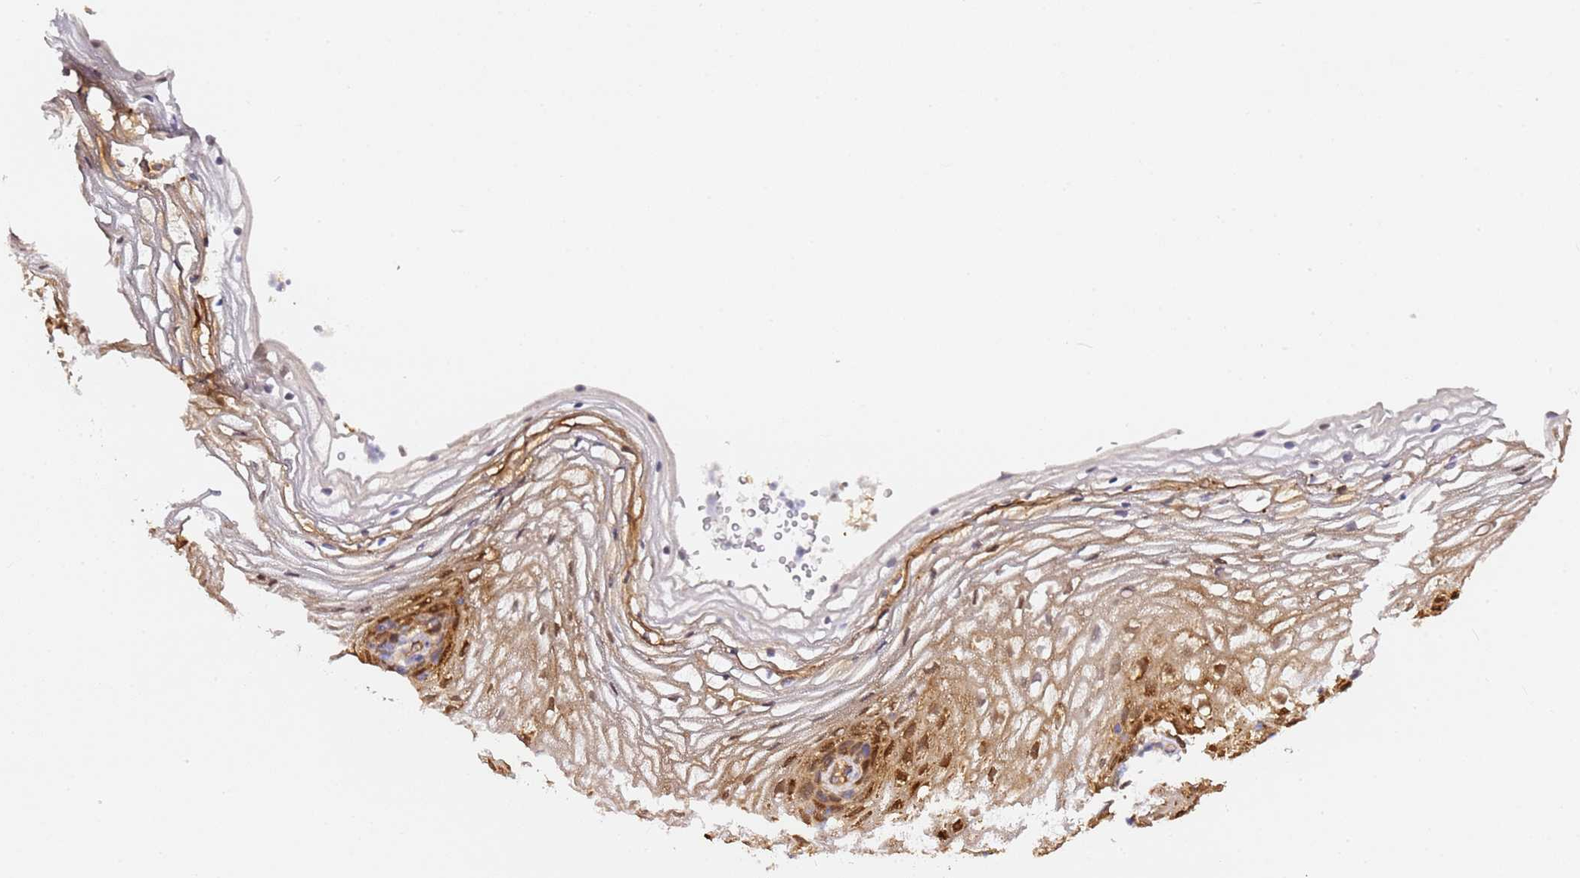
{"staining": {"intensity": "moderate", "quantity": "25%-75%", "location": "cytoplasmic/membranous,nuclear"}, "tissue": "vagina", "cell_type": "Squamous epithelial cells", "image_type": "normal", "snomed": [{"axis": "morphology", "description": "Normal tissue, NOS"}, {"axis": "topography", "description": "Vagina"}], "caption": "Immunohistochemistry (DAB) staining of normal human vagina exhibits moderate cytoplasmic/membranous,nuclear protein positivity in approximately 25%-75% of squamous epithelial cells. (DAB (3,3'-diaminobenzidine) = brown stain, brightfield microscopy at high magnification).", "gene": "KIF7", "patient": {"sex": "female", "age": 60}}